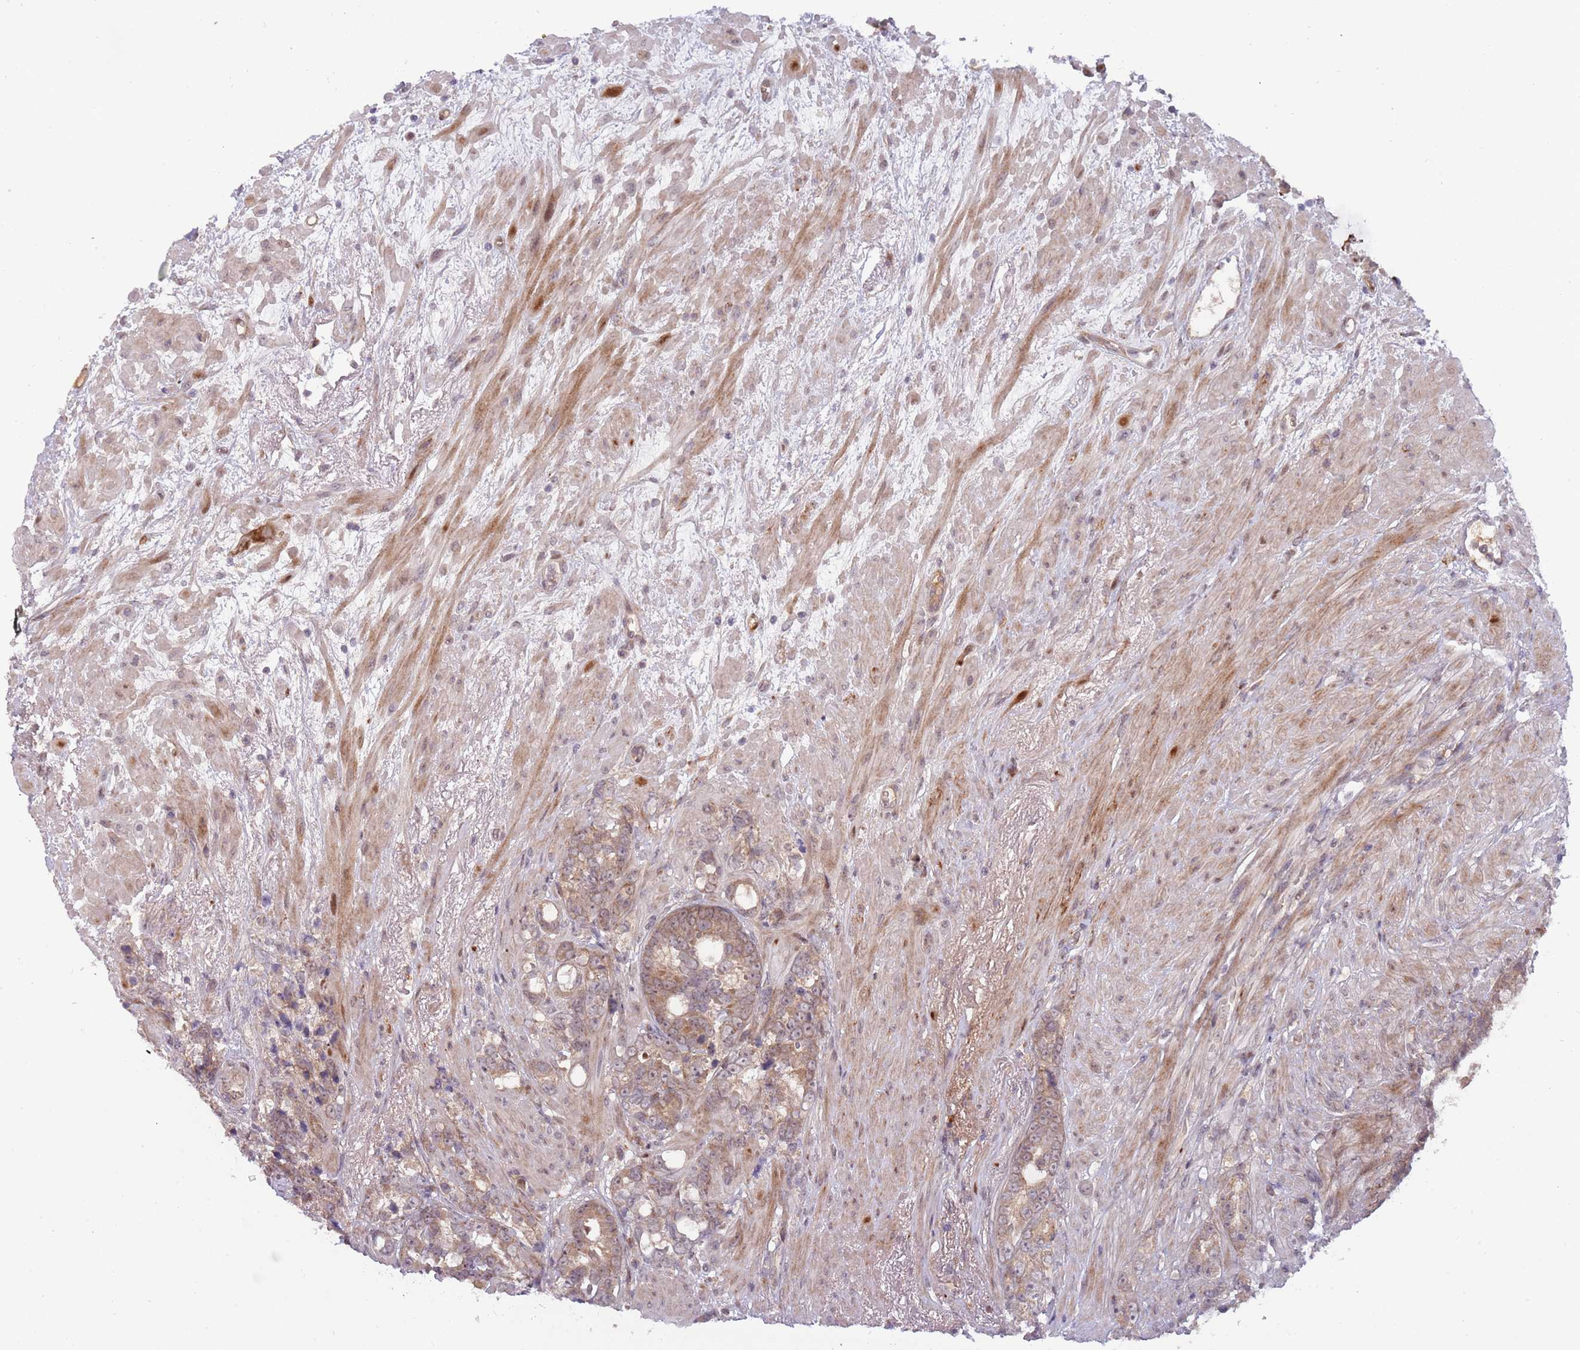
{"staining": {"intensity": "moderate", "quantity": ">75%", "location": "cytoplasmic/membranous"}, "tissue": "prostate cancer", "cell_type": "Tumor cells", "image_type": "cancer", "snomed": [{"axis": "morphology", "description": "Adenocarcinoma, High grade"}, {"axis": "topography", "description": "Prostate"}], "caption": "Adenocarcinoma (high-grade) (prostate) stained with IHC displays moderate cytoplasmic/membranous staining in approximately >75% of tumor cells.", "gene": "NT5DC4", "patient": {"sex": "male", "age": 74}}